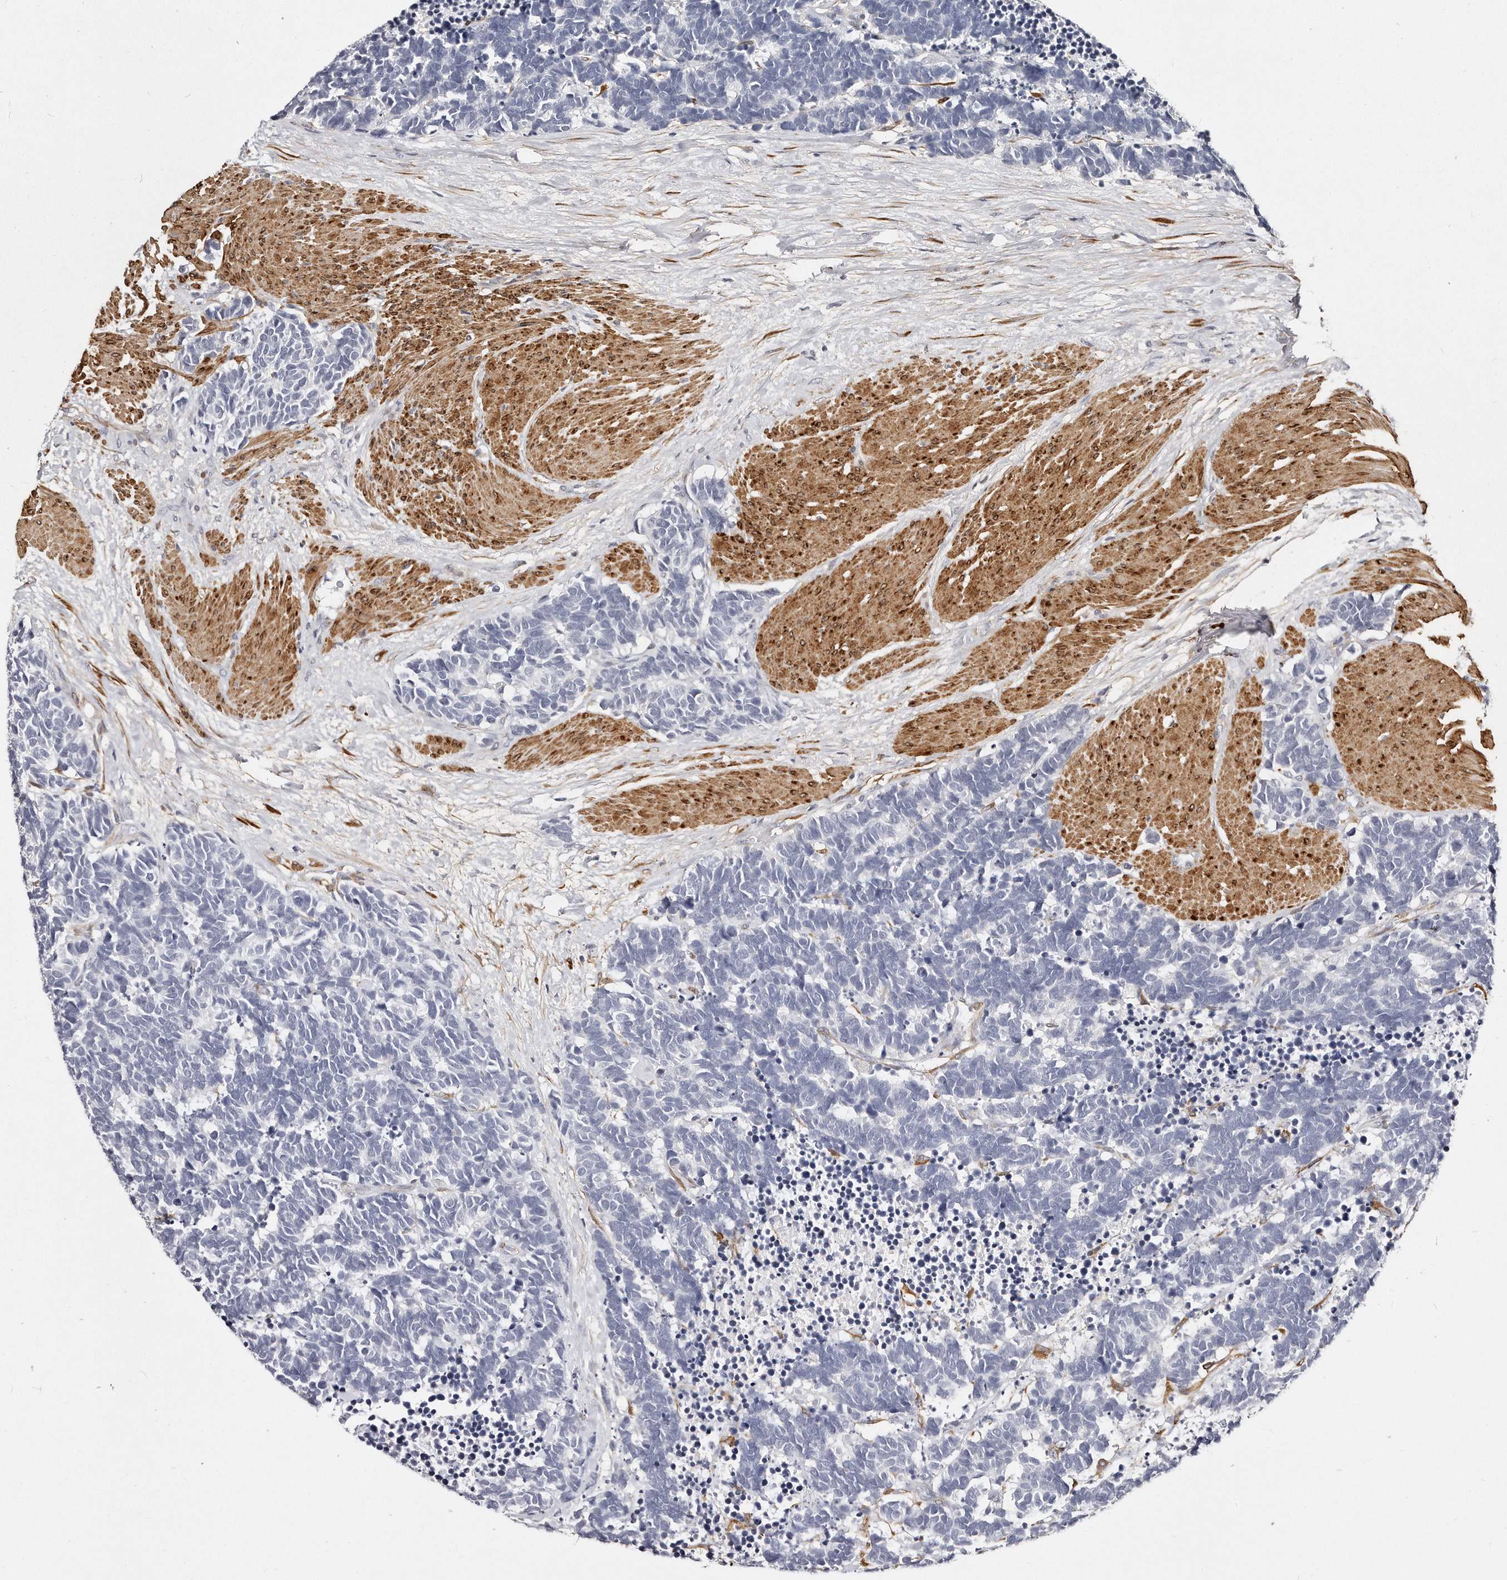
{"staining": {"intensity": "negative", "quantity": "none", "location": "none"}, "tissue": "carcinoid", "cell_type": "Tumor cells", "image_type": "cancer", "snomed": [{"axis": "morphology", "description": "Carcinoma, NOS"}, {"axis": "morphology", "description": "Carcinoid, malignant, NOS"}, {"axis": "topography", "description": "Urinary bladder"}], "caption": "This is an IHC micrograph of human carcinoid. There is no positivity in tumor cells.", "gene": "LMOD1", "patient": {"sex": "male", "age": 57}}